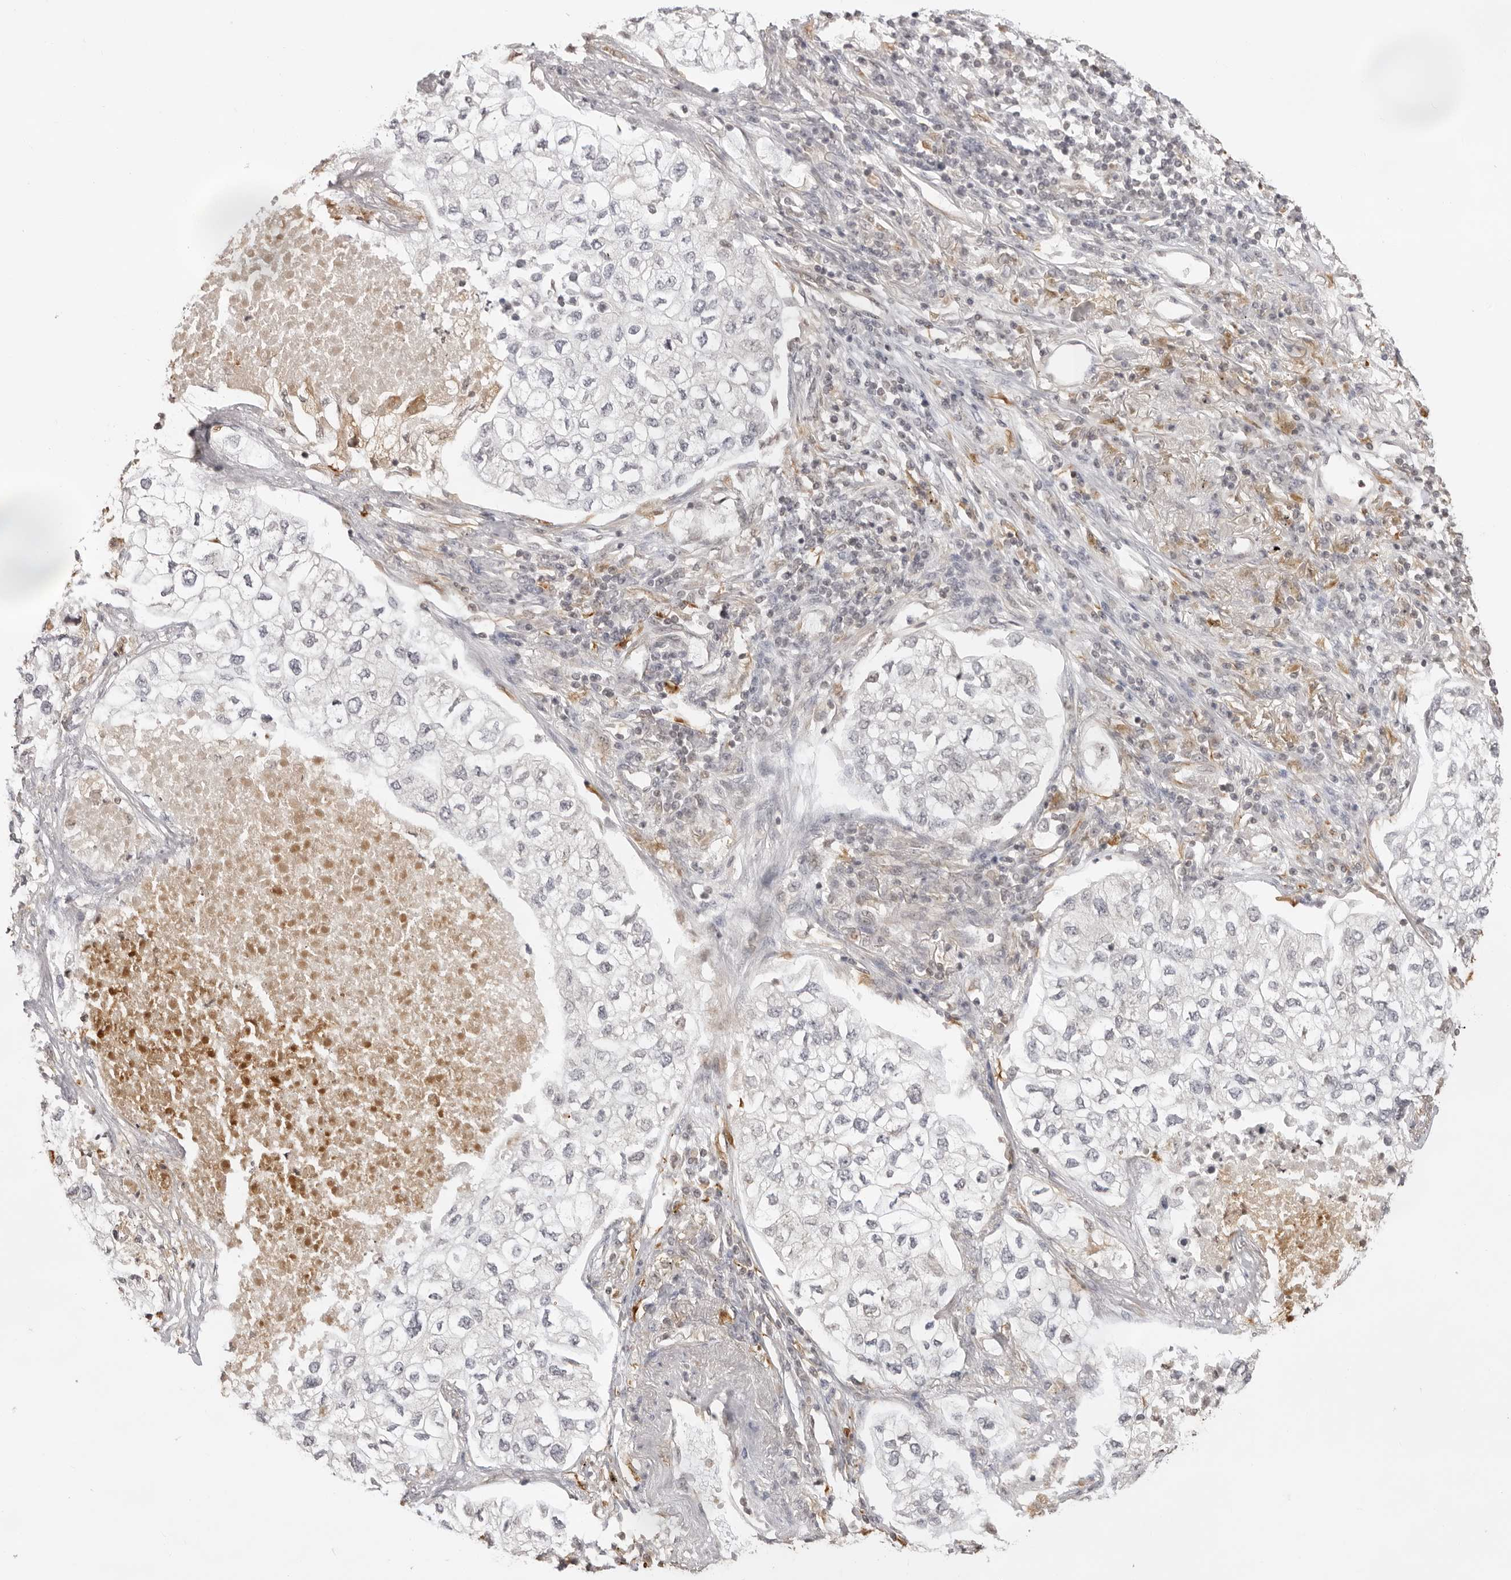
{"staining": {"intensity": "negative", "quantity": "none", "location": "none"}, "tissue": "lung cancer", "cell_type": "Tumor cells", "image_type": "cancer", "snomed": [{"axis": "morphology", "description": "Adenocarcinoma, NOS"}, {"axis": "topography", "description": "Lung"}], "caption": "Immunohistochemical staining of human adenocarcinoma (lung) shows no significant expression in tumor cells.", "gene": "DYNLT5", "patient": {"sex": "male", "age": 63}}